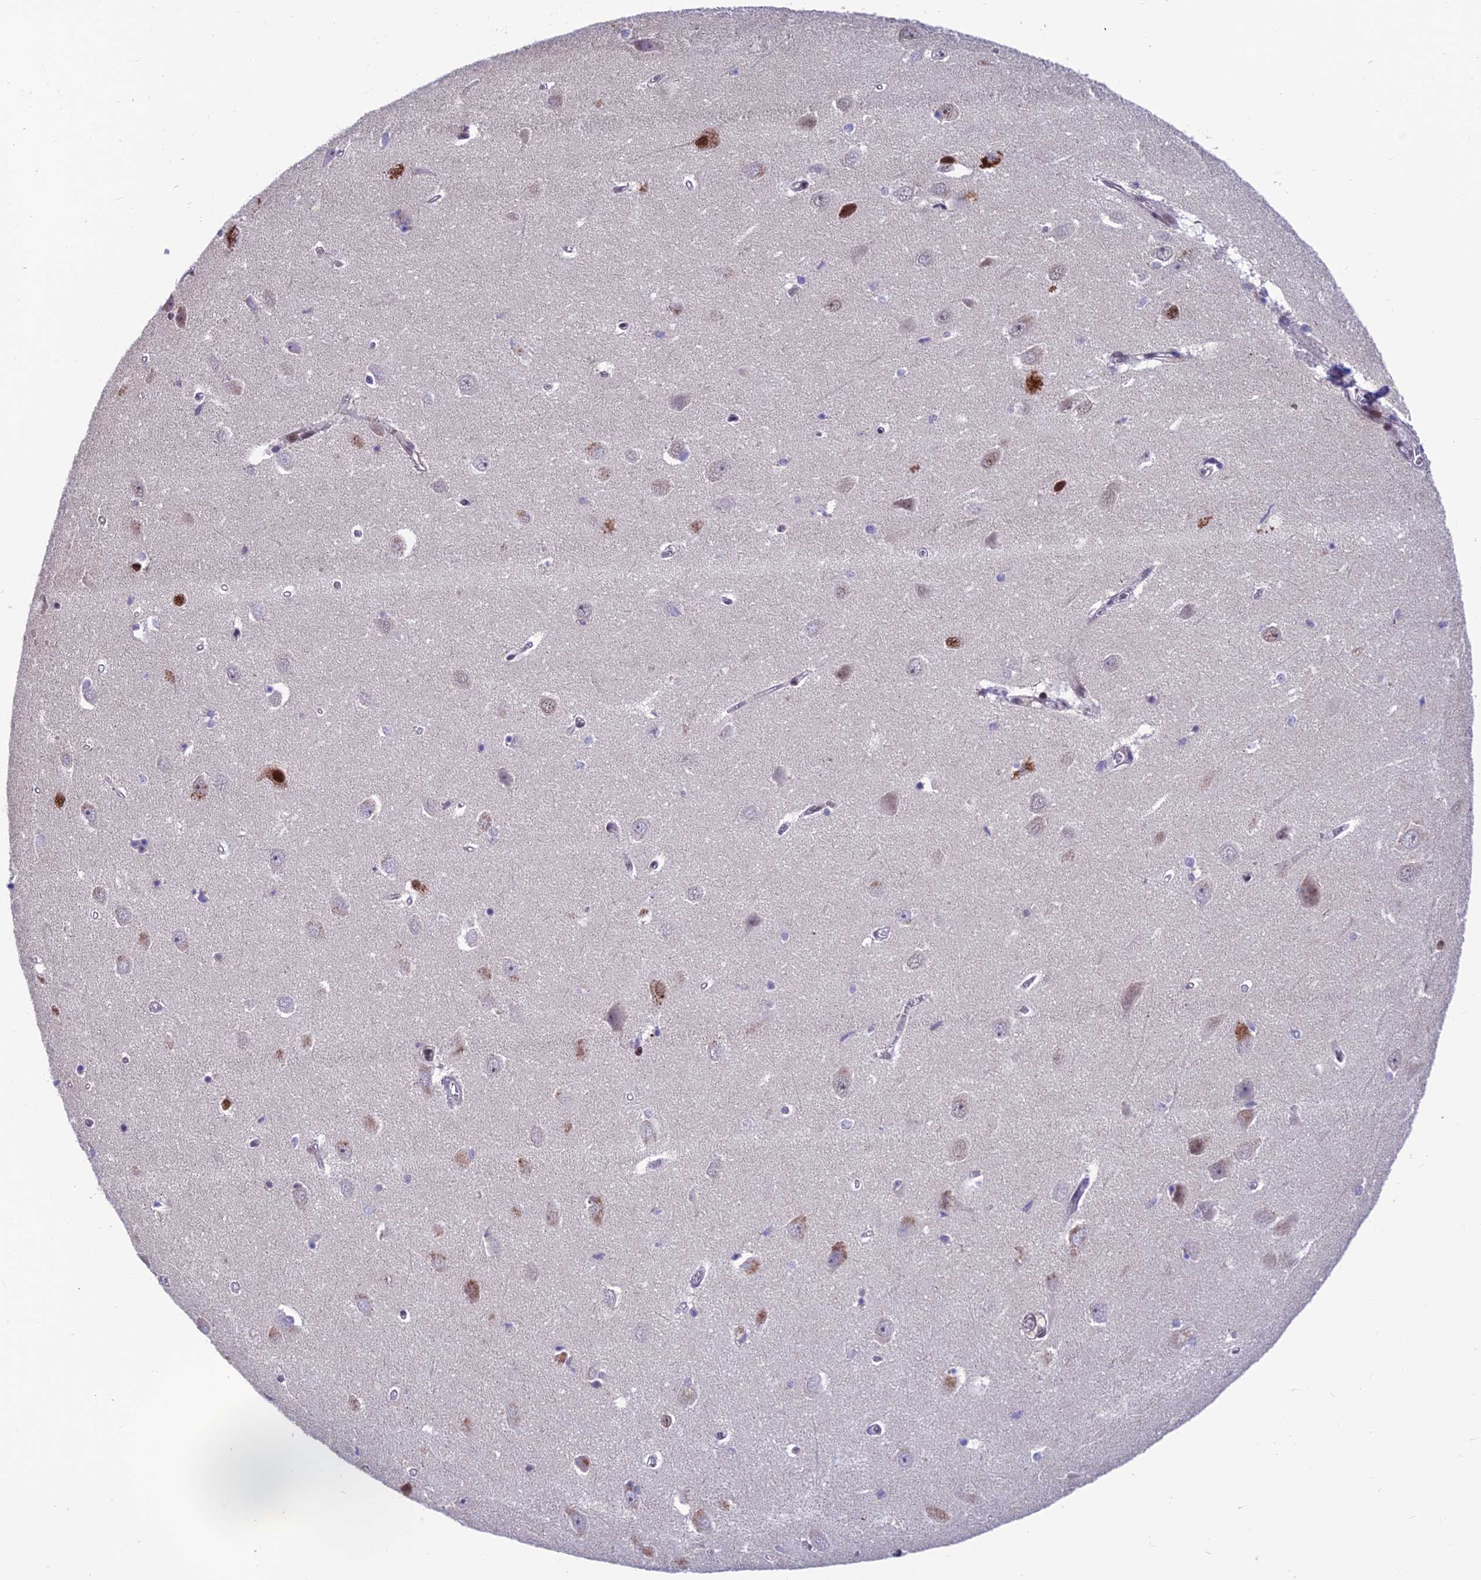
{"staining": {"intensity": "negative", "quantity": "none", "location": "none"}, "tissue": "hippocampus", "cell_type": "Glial cells", "image_type": "normal", "snomed": [{"axis": "morphology", "description": "Normal tissue, NOS"}, {"axis": "topography", "description": "Hippocampus"}], "caption": "IHC micrograph of normal hippocampus: hippocampus stained with DAB (3,3'-diaminobenzidine) exhibits no significant protein positivity in glial cells.", "gene": "KIAA1191", "patient": {"sex": "female", "age": 64}}